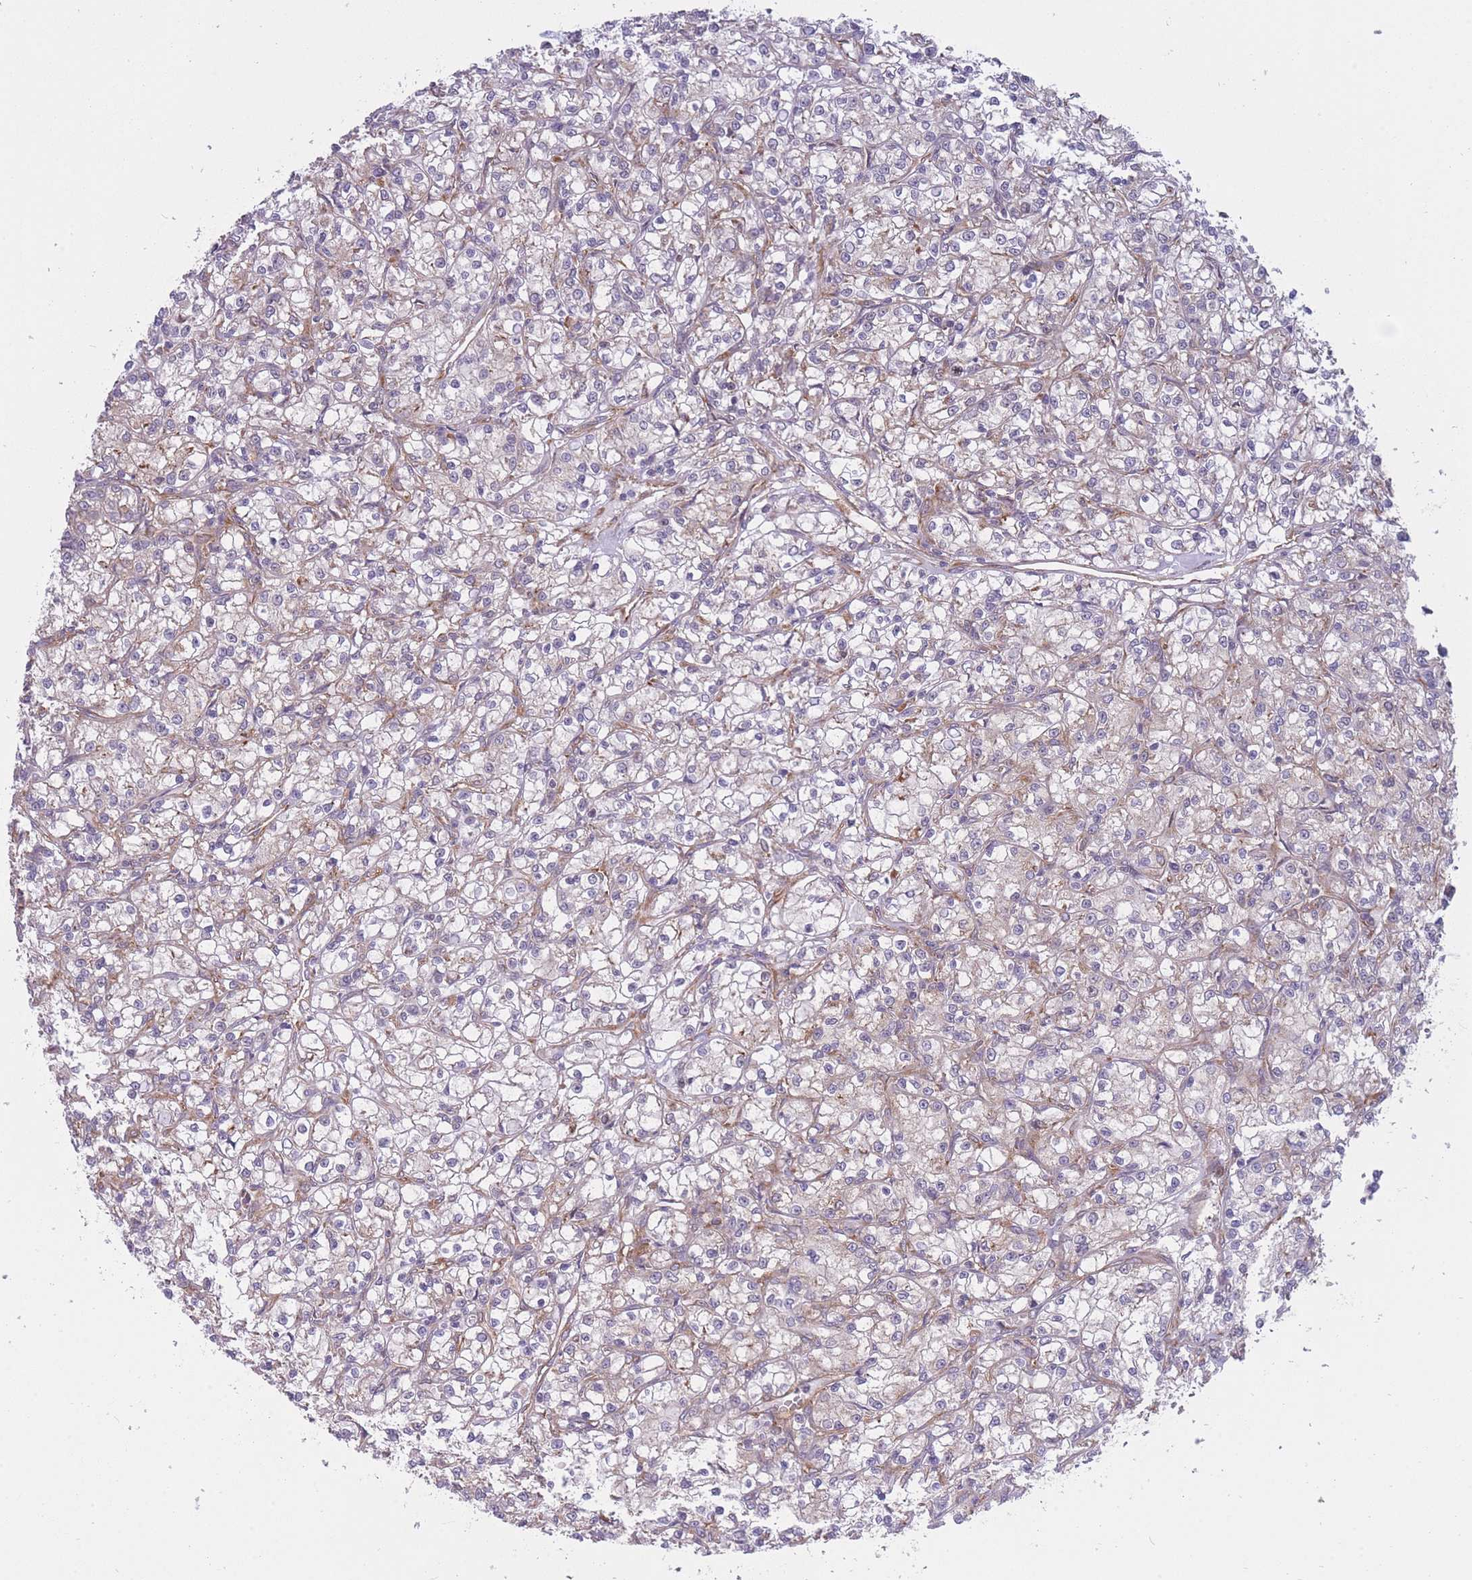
{"staining": {"intensity": "weak", "quantity": "25%-75%", "location": "cytoplasmic/membranous"}, "tissue": "renal cancer", "cell_type": "Tumor cells", "image_type": "cancer", "snomed": [{"axis": "morphology", "description": "Adenocarcinoma, NOS"}, {"axis": "topography", "description": "Kidney"}], "caption": "Immunohistochemistry photomicrograph of human renal cancer stained for a protein (brown), which reveals low levels of weak cytoplasmic/membranous positivity in approximately 25%-75% of tumor cells.", "gene": "CCDC124", "patient": {"sex": "female", "age": 59}}